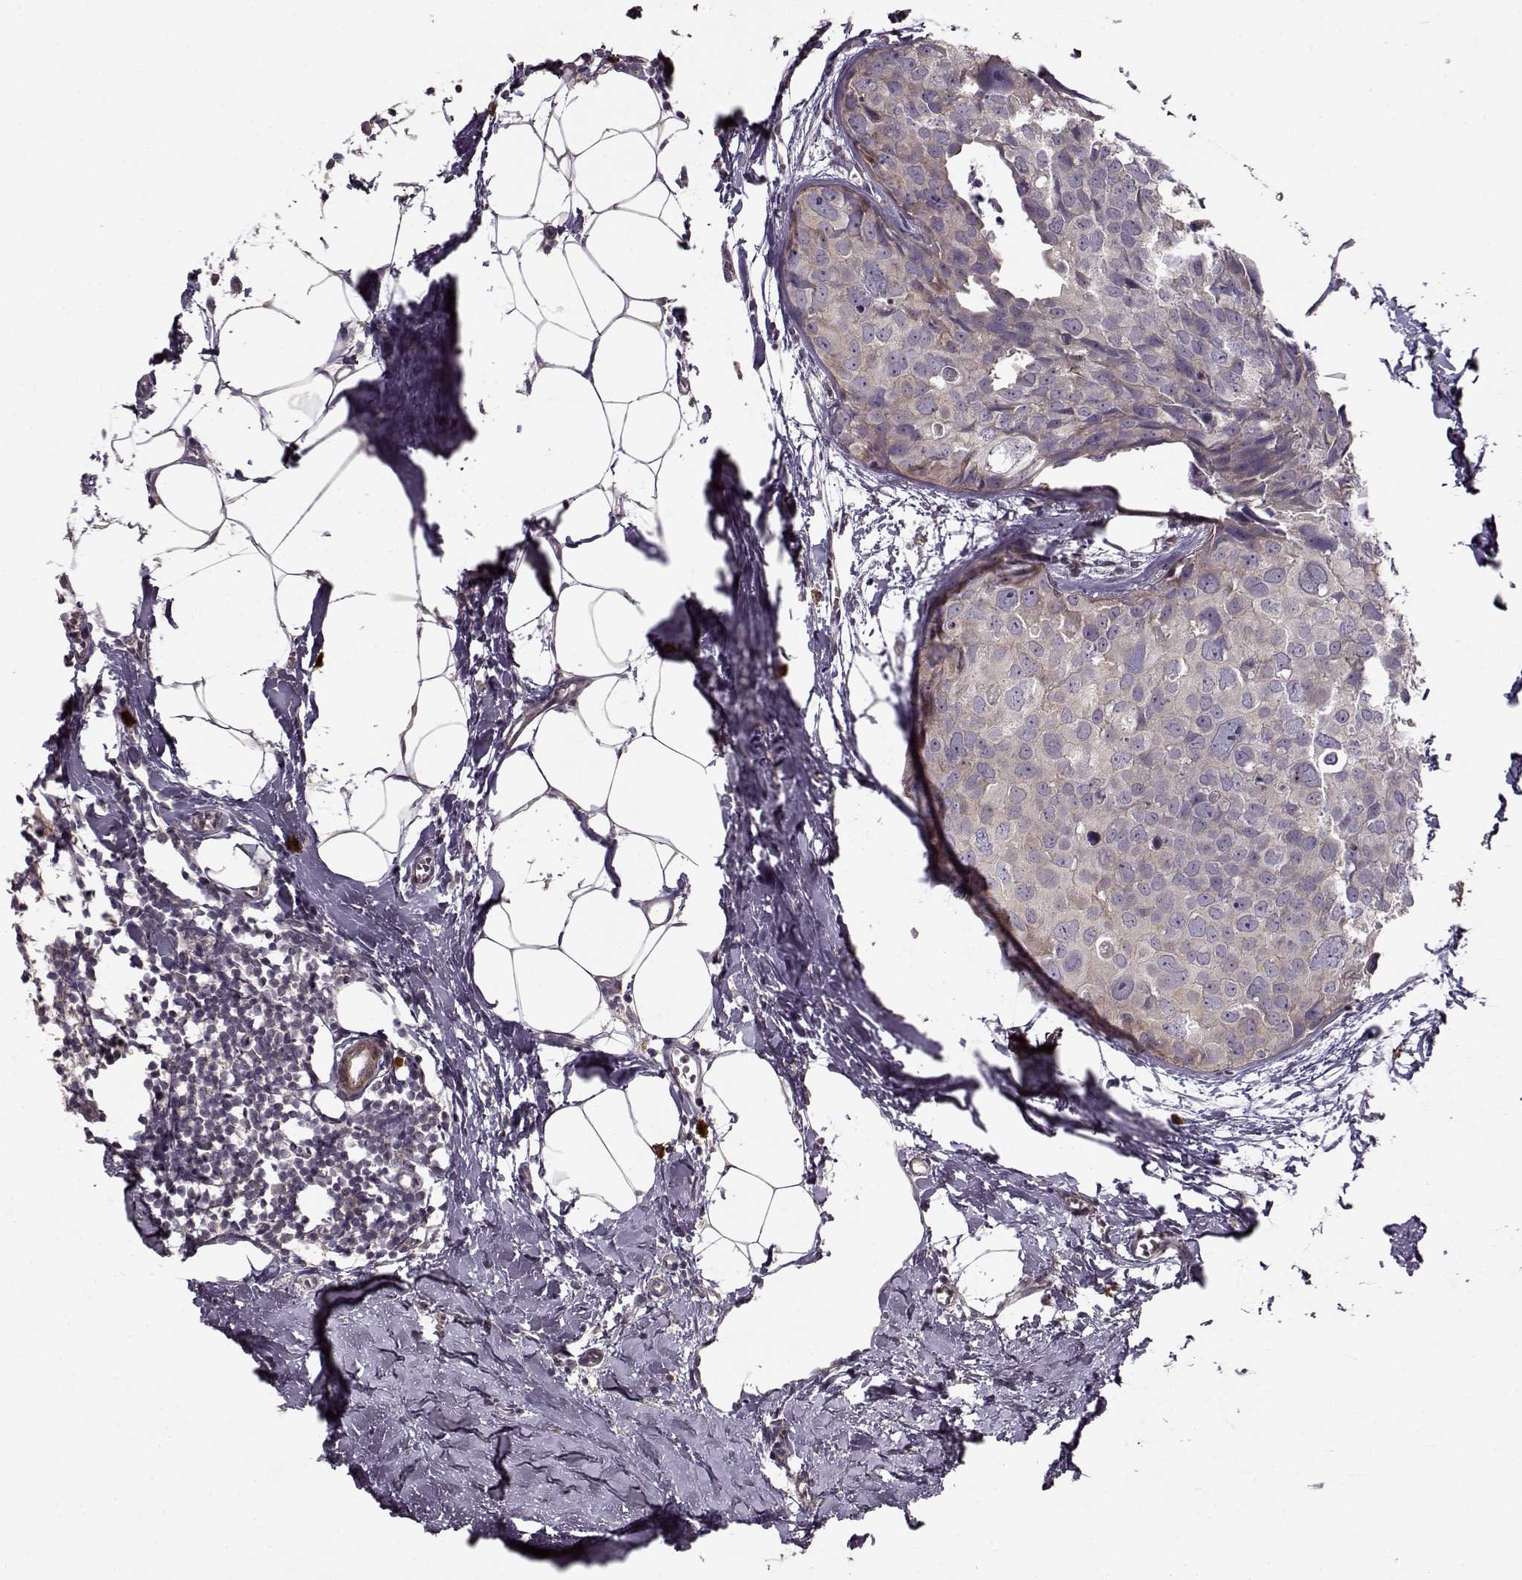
{"staining": {"intensity": "weak", "quantity": "<25%", "location": "cytoplasmic/membranous"}, "tissue": "breast cancer", "cell_type": "Tumor cells", "image_type": "cancer", "snomed": [{"axis": "morphology", "description": "Duct carcinoma"}, {"axis": "topography", "description": "Breast"}], "caption": "IHC photomicrograph of breast cancer stained for a protein (brown), which shows no positivity in tumor cells.", "gene": "SLAIN2", "patient": {"sex": "female", "age": 38}}